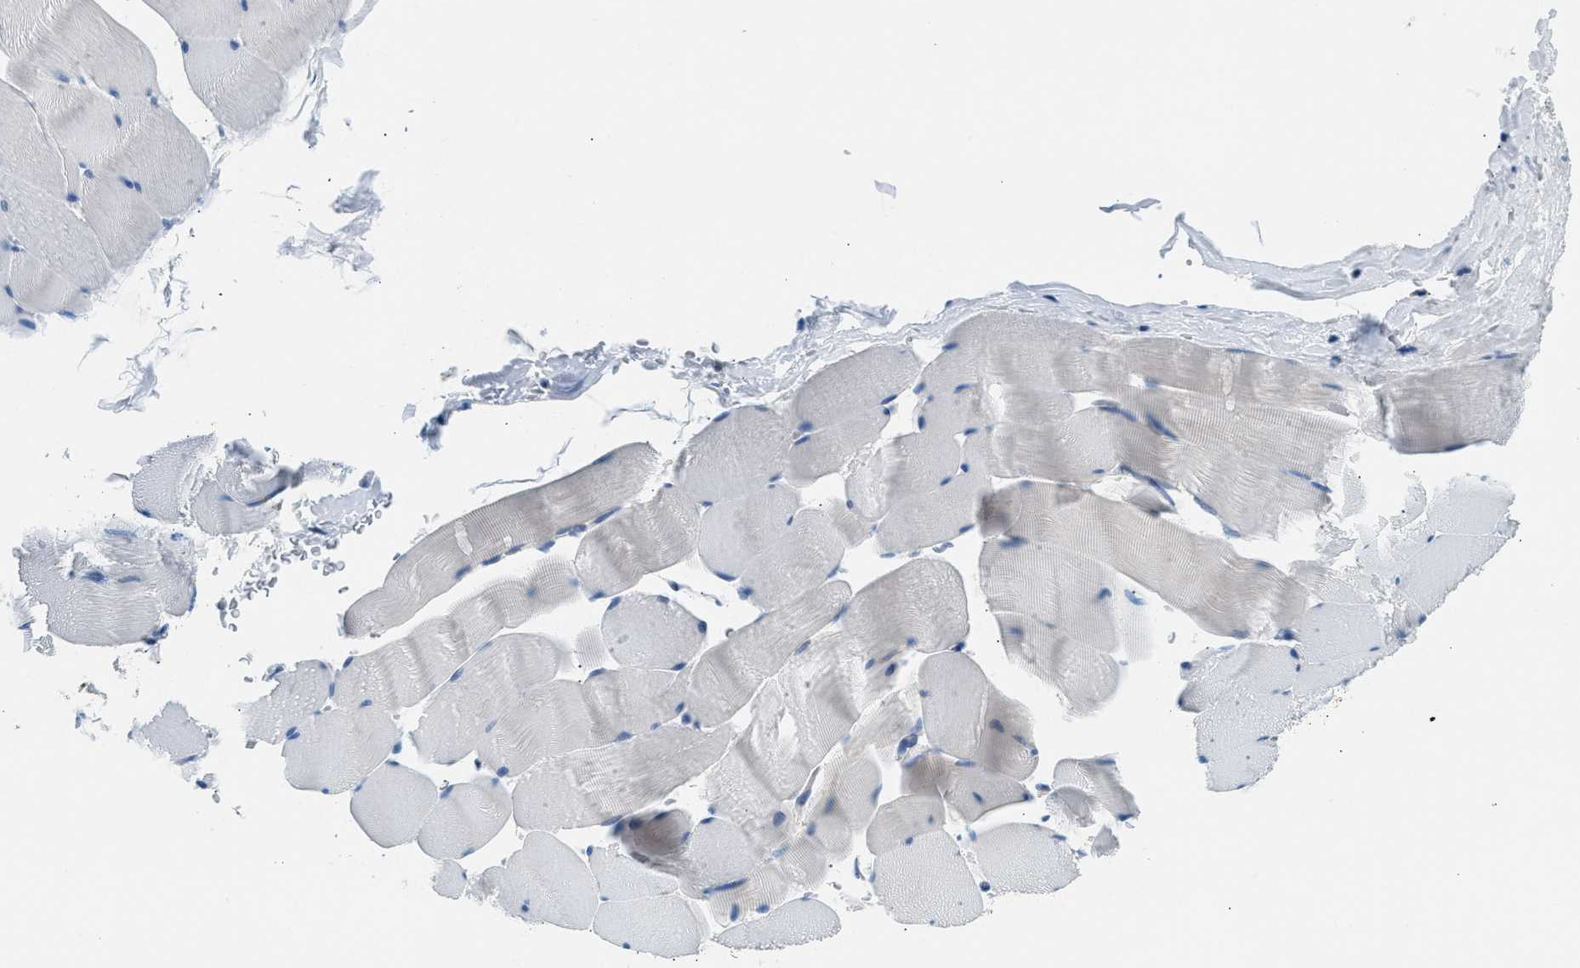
{"staining": {"intensity": "negative", "quantity": "none", "location": "none"}, "tissue": "skeletal muscle", "cell_type": "Myocytes", "image_type": "normal", "snomed": [{"axis": "morphology", "description": "Normal tissue, NOS"}, {"axis": "topography", "description": "Skeletal muscle"}], "caption": "Histopathology image shows no significant protein staining in myocytes of unremarkable skeletal muscle.", "gene": "CLDN18", "patient": {"sex": "male", "age": 62}}